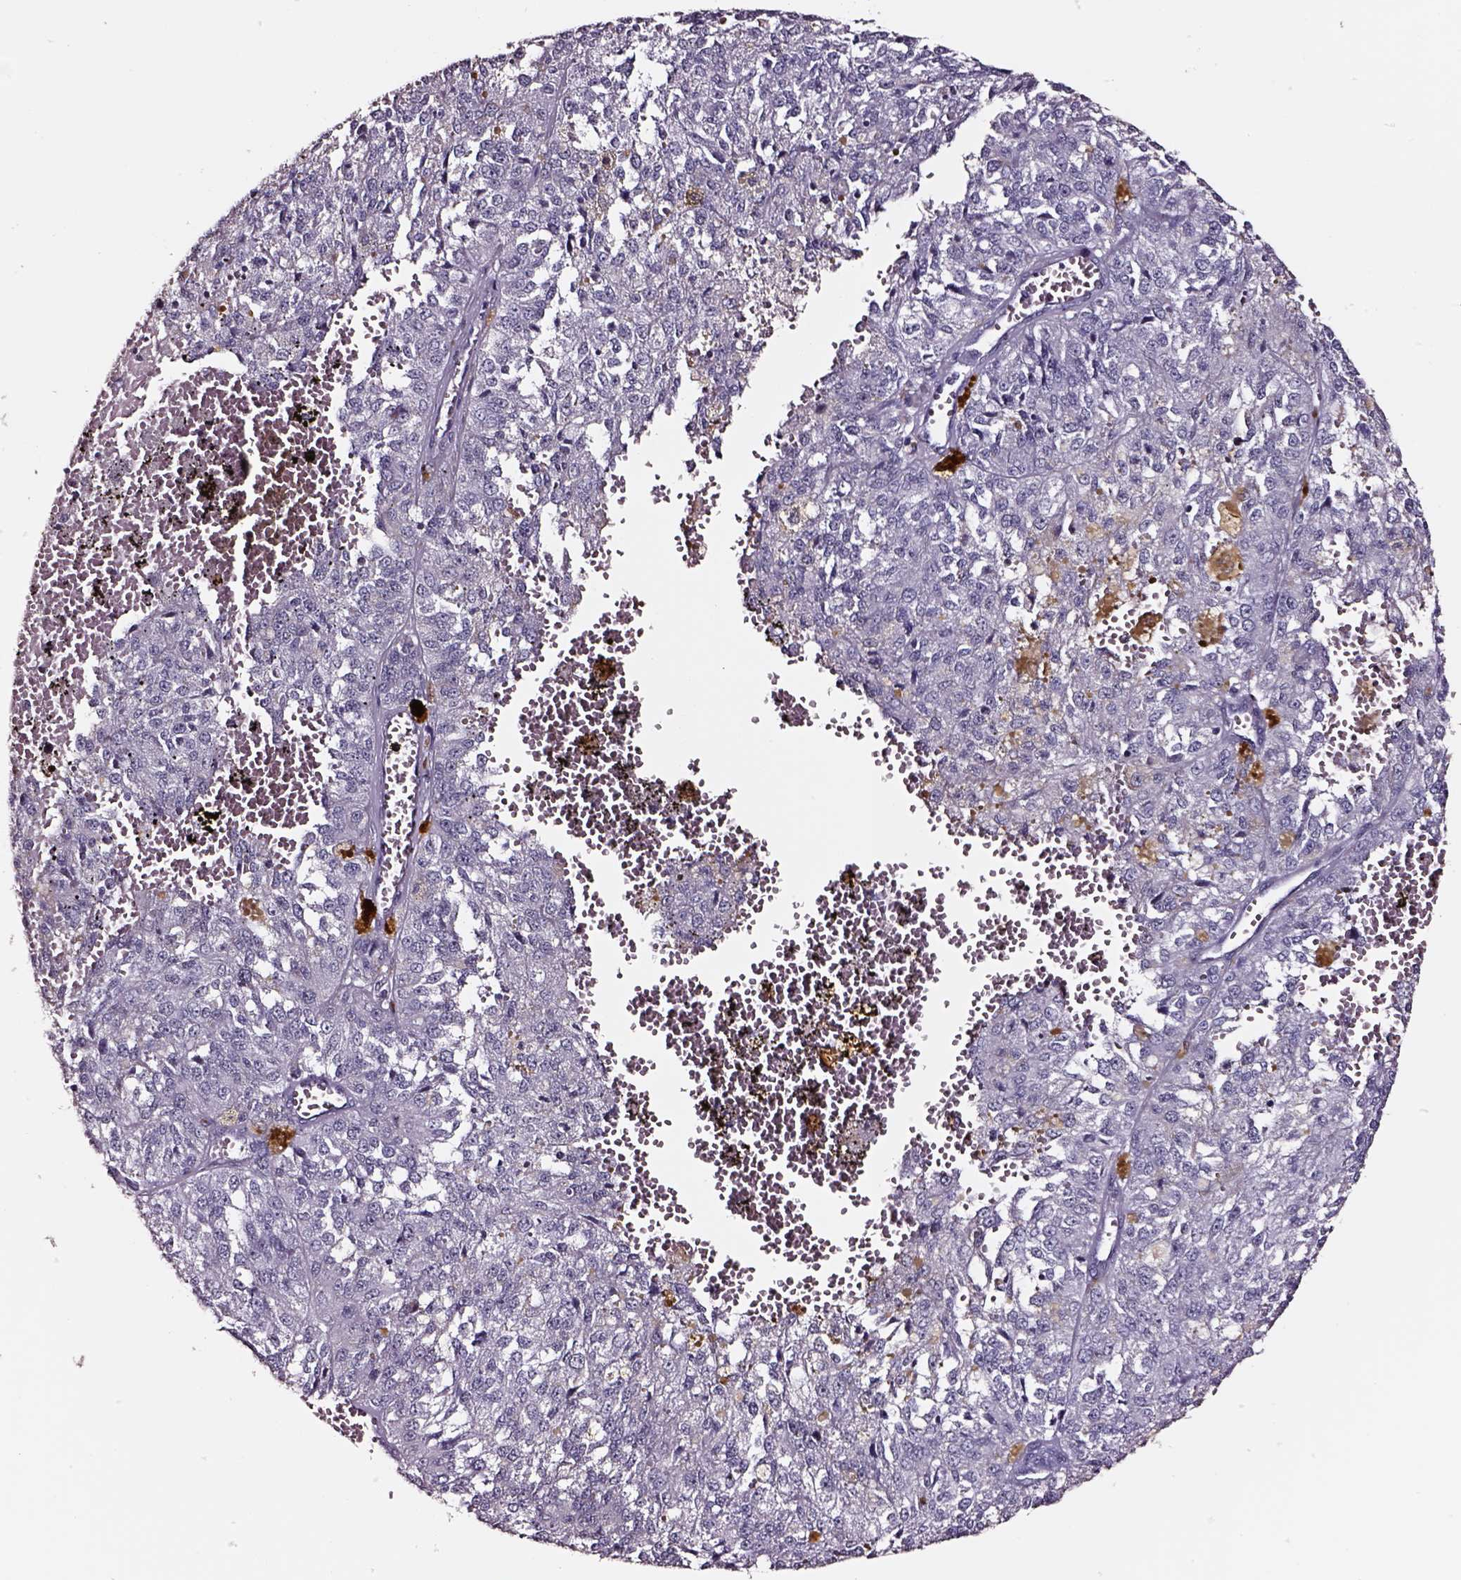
{"staining": {"intensity": "negative", "quantity": "none", "location": "none"}, "tissue": "melanoma", "cell_type": "Tumor cells", "image_type": "cancer", "snomed": [{"axis": "morphology", "description": "Malignant melanoma, Metastatic site"}, {"axis": "topography", "description": "Lymph node"}], "caption": "Tumor cells are negative for protein expression in human melanoma. (DAB immunohistochemistry (IHC), high magnification).", "gene": "SMIM17", "patient": {"sex": "female", "age": 64}}